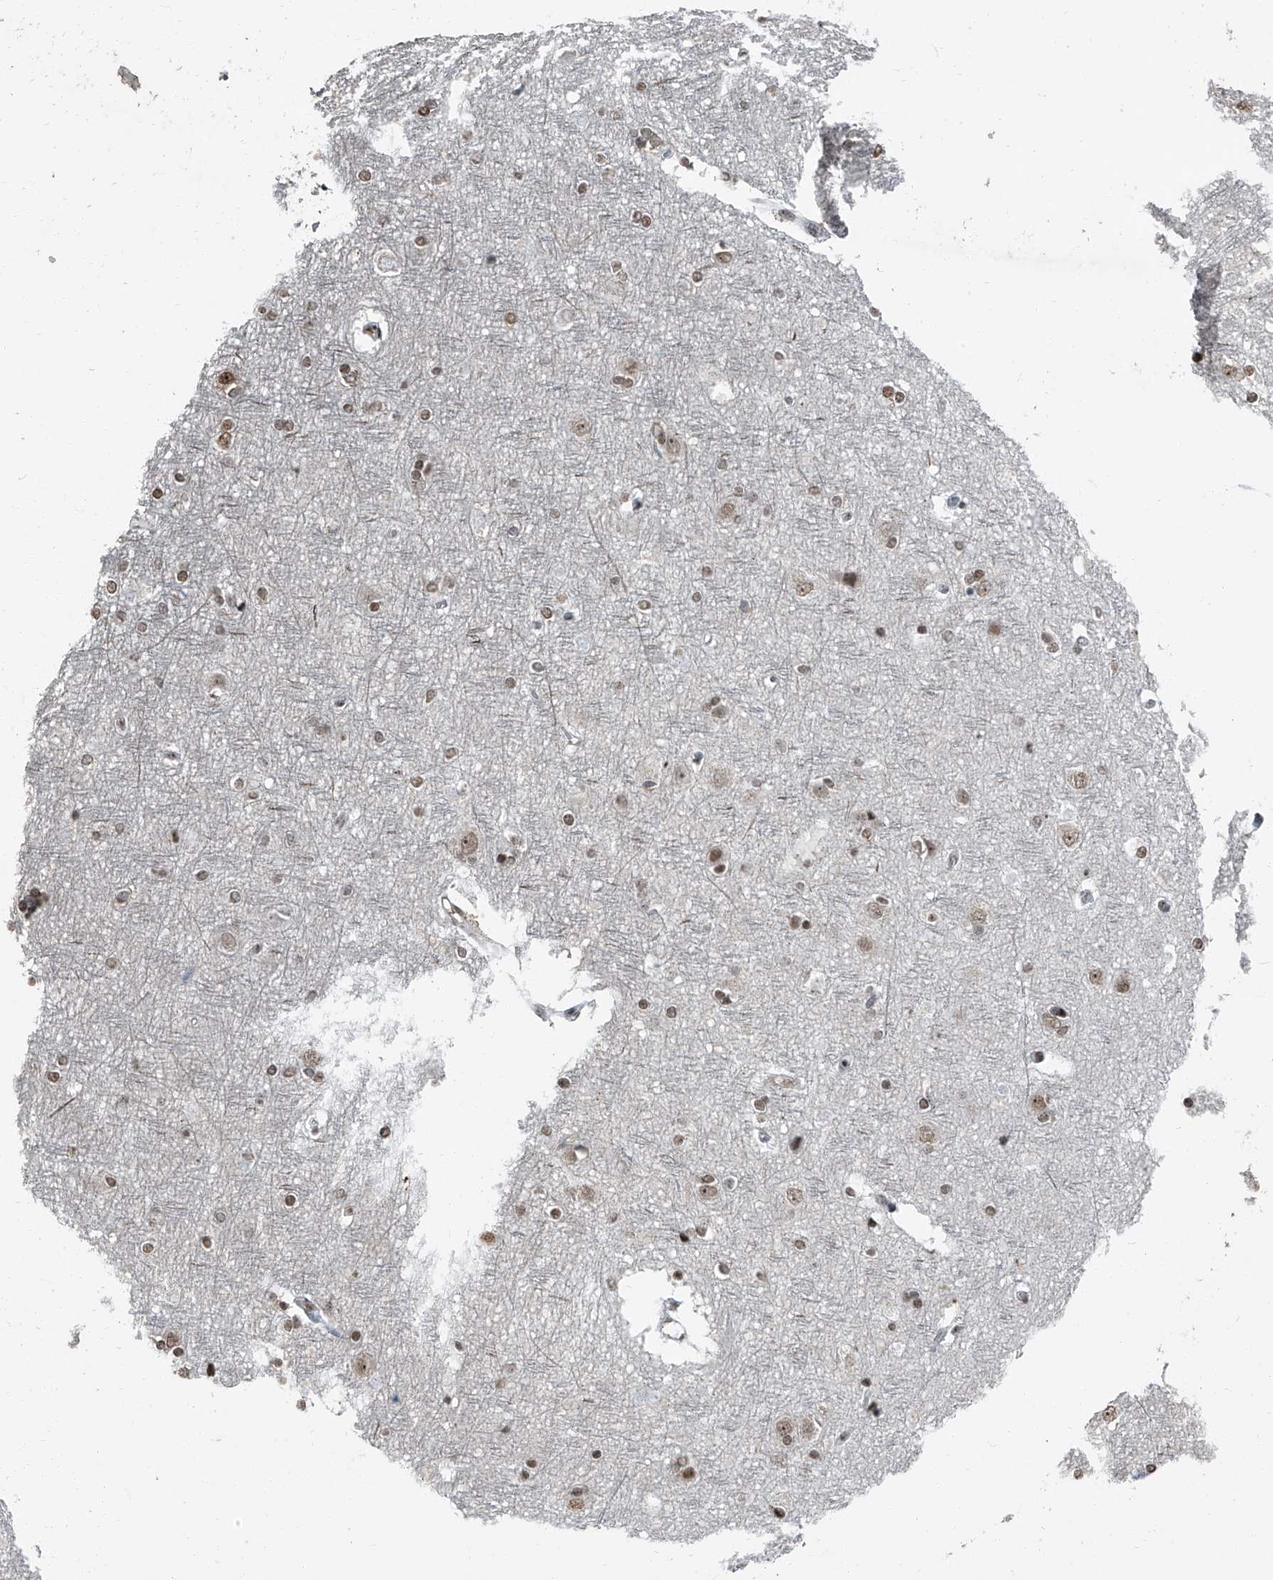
{"staining": {"intensity": "negative", "quantity": "none", "location": "none"}, "tissue": "cerebral cortex", "cell_type": "Endothelial cells", "image_type": "normal", "snomed": [{"axis": "morphology", "description": "Normal tissue, NOS"}, {"axis": "topography", "description": "Cerebral cortex"}], "caption": "An image of cerebral cortex stained for a protein displays no brown staining in endothelial cells. (Brightfield microscopy of DAB (3,3'-diaminobenzidine) IHC at high magnification).", "gene": "TCOF1", "patient": {"sex": "male", "age": 54}}